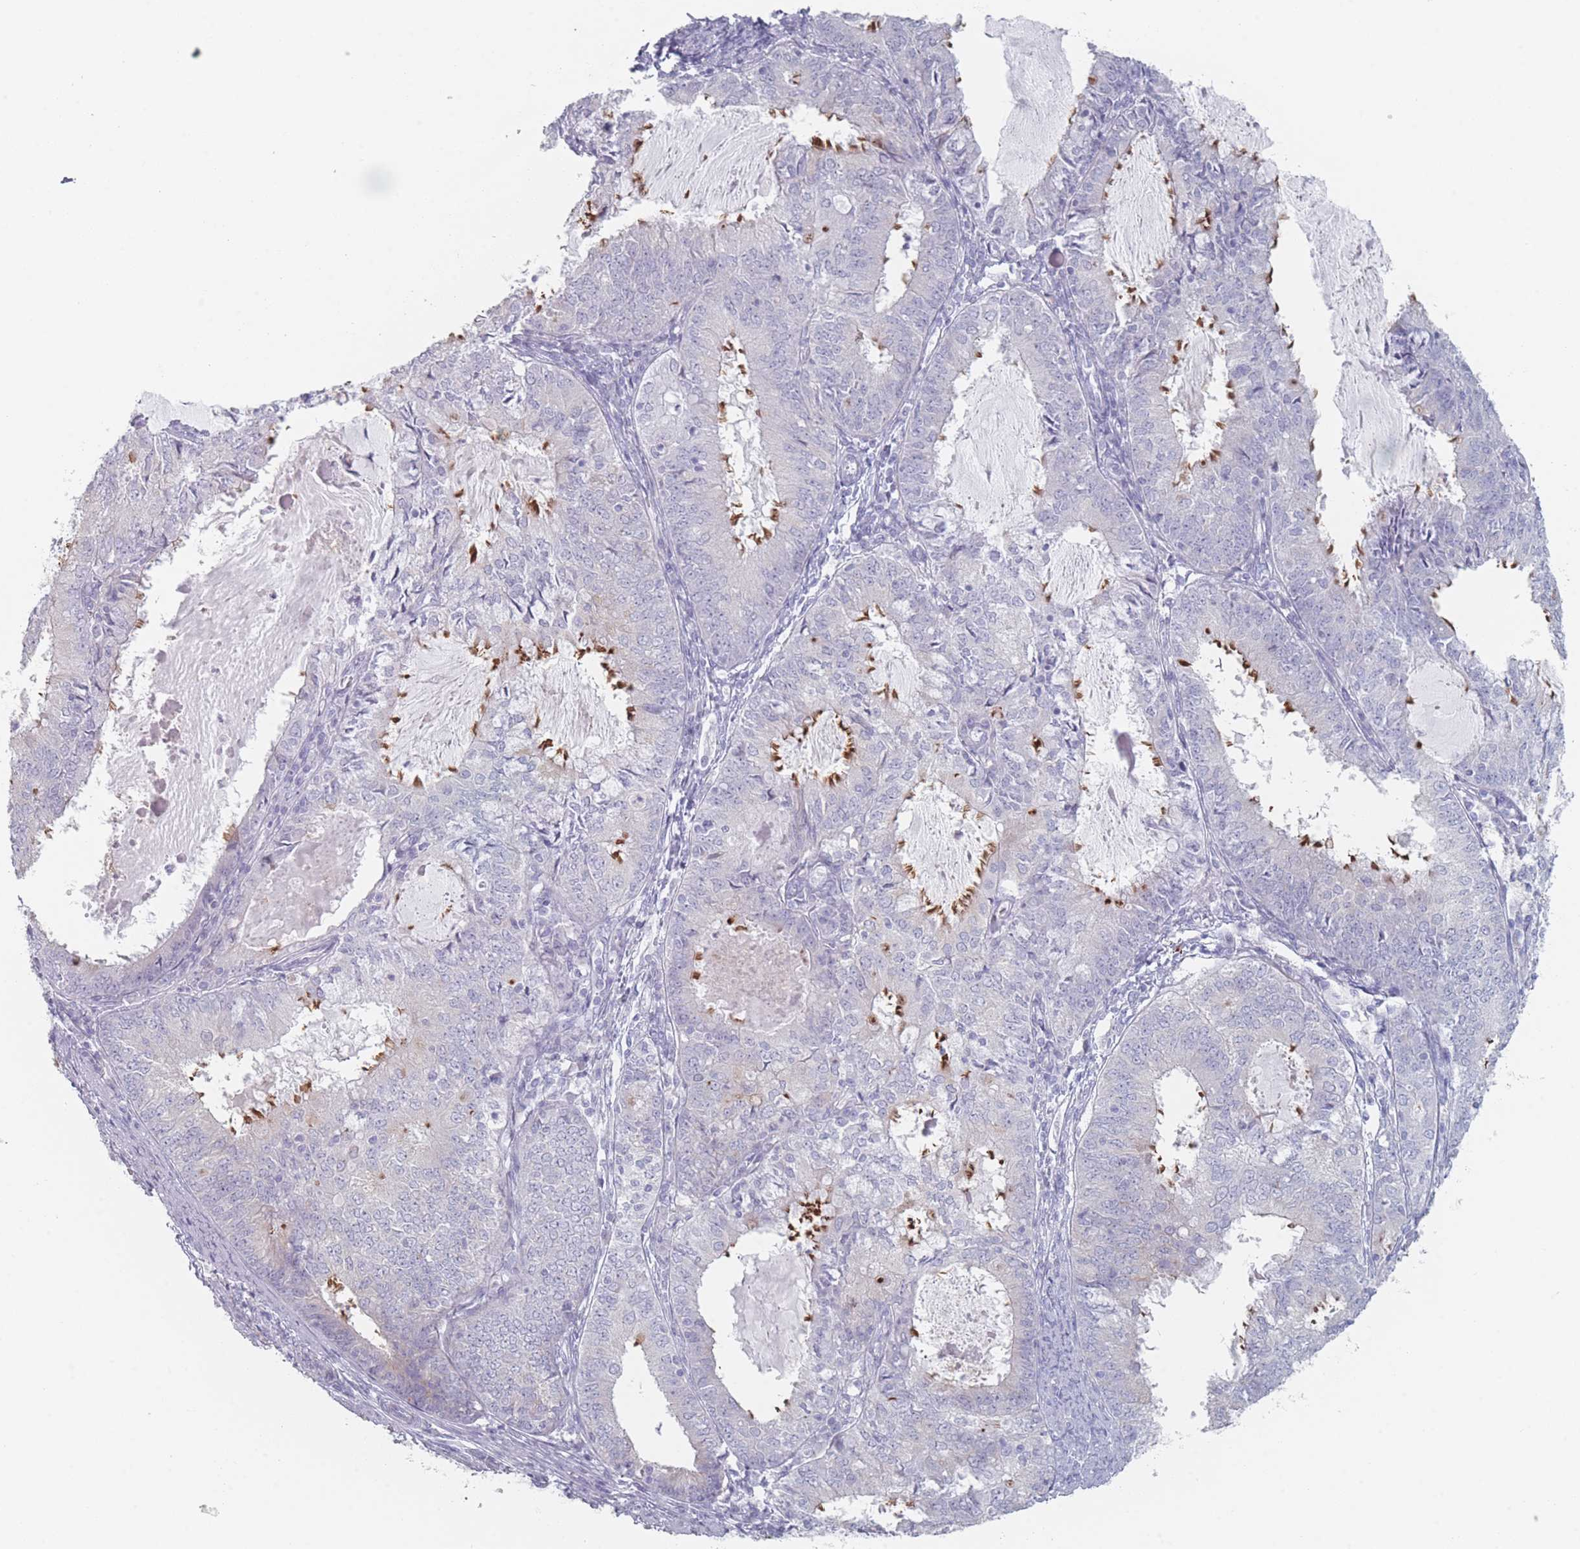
{"staining": {"intensity": "strong", "quantity": "<25%", "location": "cytoplasmic/membranous"}, "tissue": "endometrial cancer", "cell_type": "Tumor cells", "image_type": "cancer", "snomed": [{"axis": "morphology", "description": "Adenocarcinoma, NOS"}, {"axis": "topography", "description": "Endometrium"}], "caption": "An immunohistochemistry (IHC) micrograph of tumor tissue is shown. Protein staining in brown shows strong cytoplasmic/membranous positivity in endometrial cancer (adenocarcinoma) within tumor cells.", "gene": "RNF4", "patient": {"sex": "female", "age": 57}}